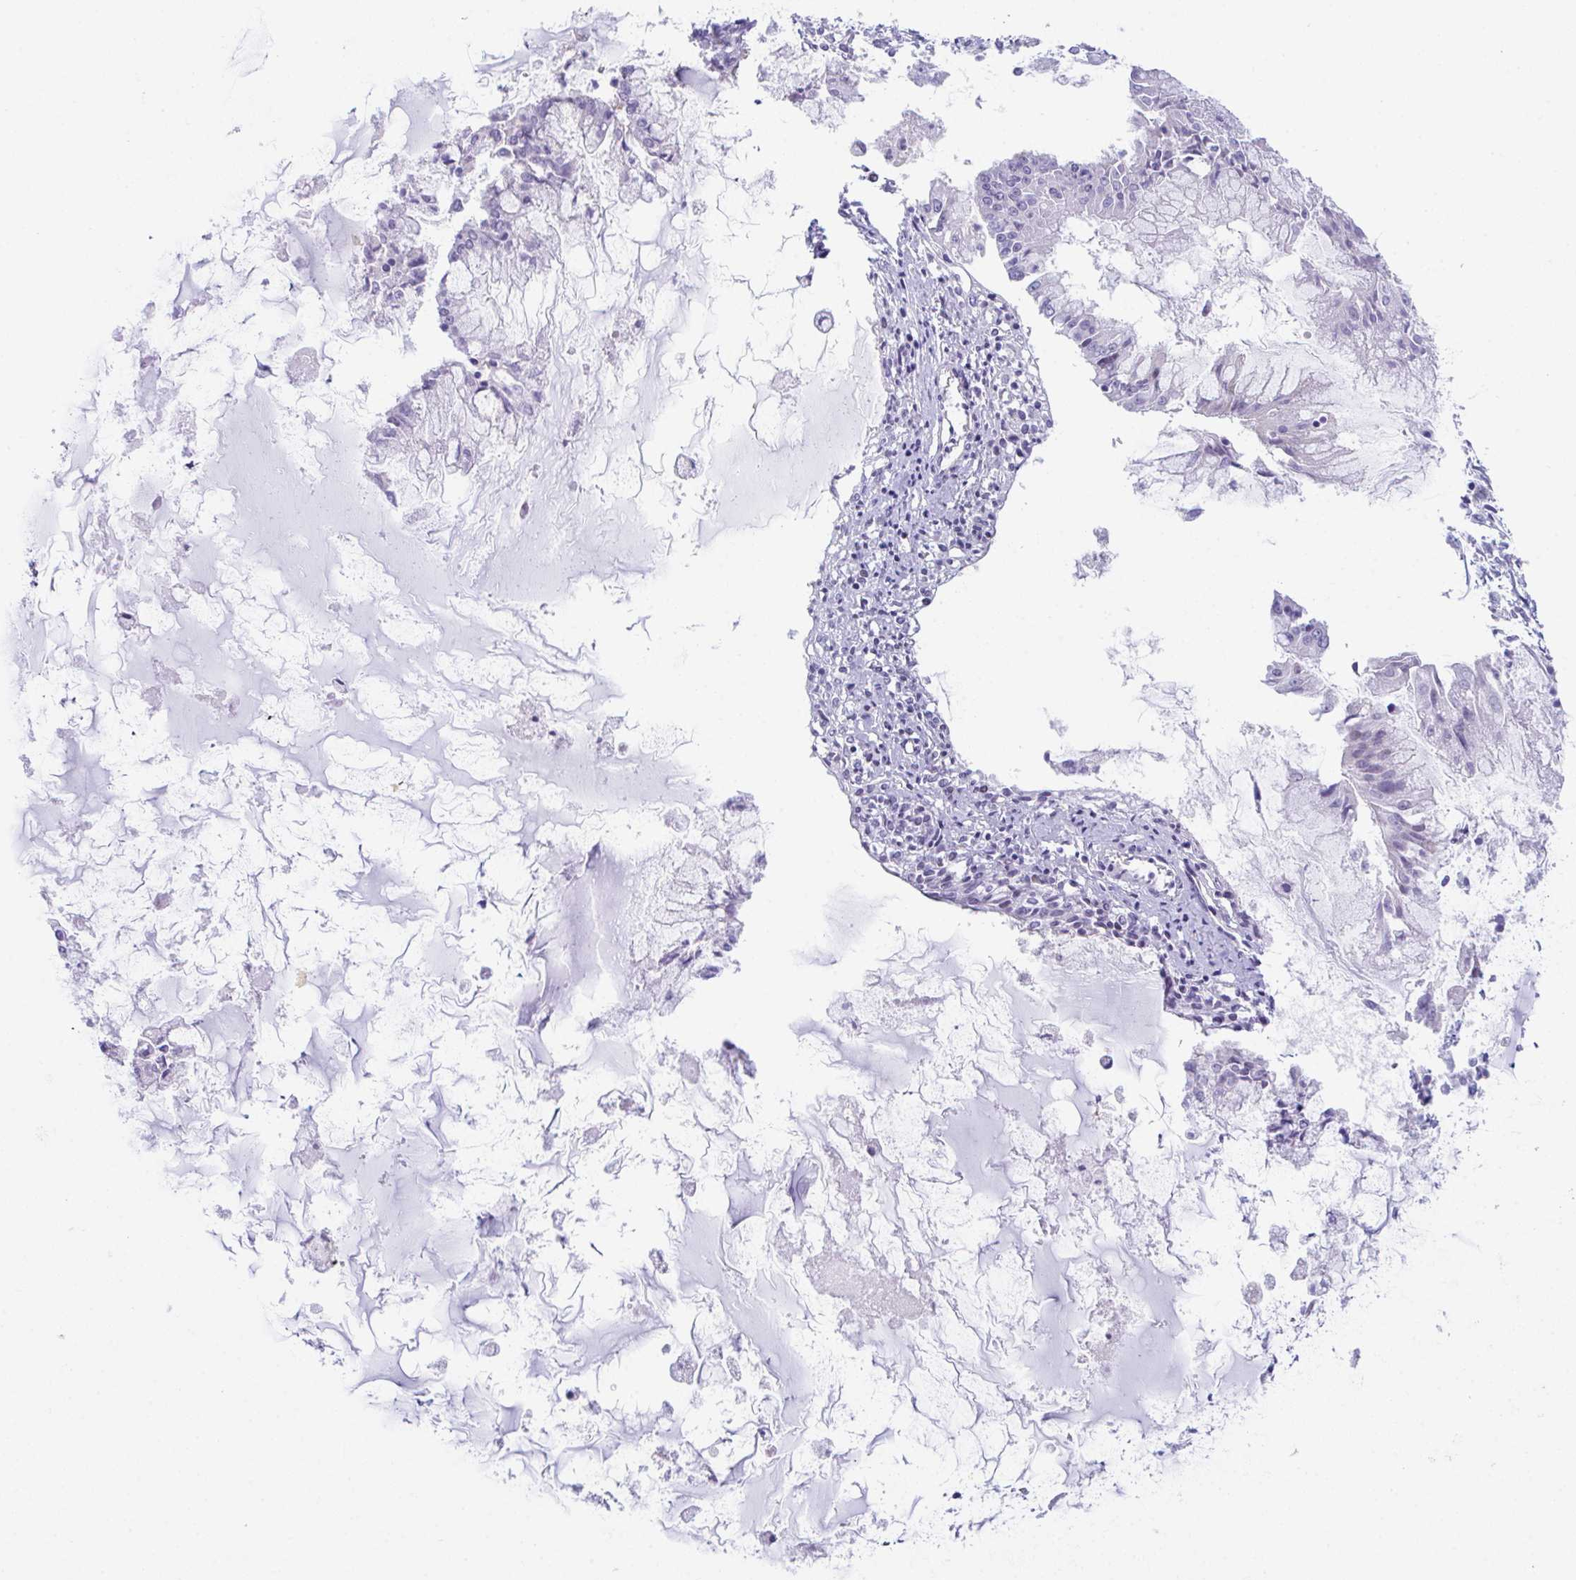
{"staining": {"intensity": "negative", "quantity": "none", "location": "none"}, "tissue": "ovarian cancer", "cell_type": "Tumor cells", "image_type": "cancer", "snomed": [{"axis": "morphology", "description": "Cystadenocarcinoma, mucinous, NOS"}, {"axis": "topography", "description": "Ovary"}], "caption": "DAB (3,3'-diaminobenzidine) immunohistochemical staining of human ovarian mucinous cystadenocarcinoma exhibits no significant expression in tumor cells.", "gene": "USP35", "patient": {"sex": "female", "age": 34}}